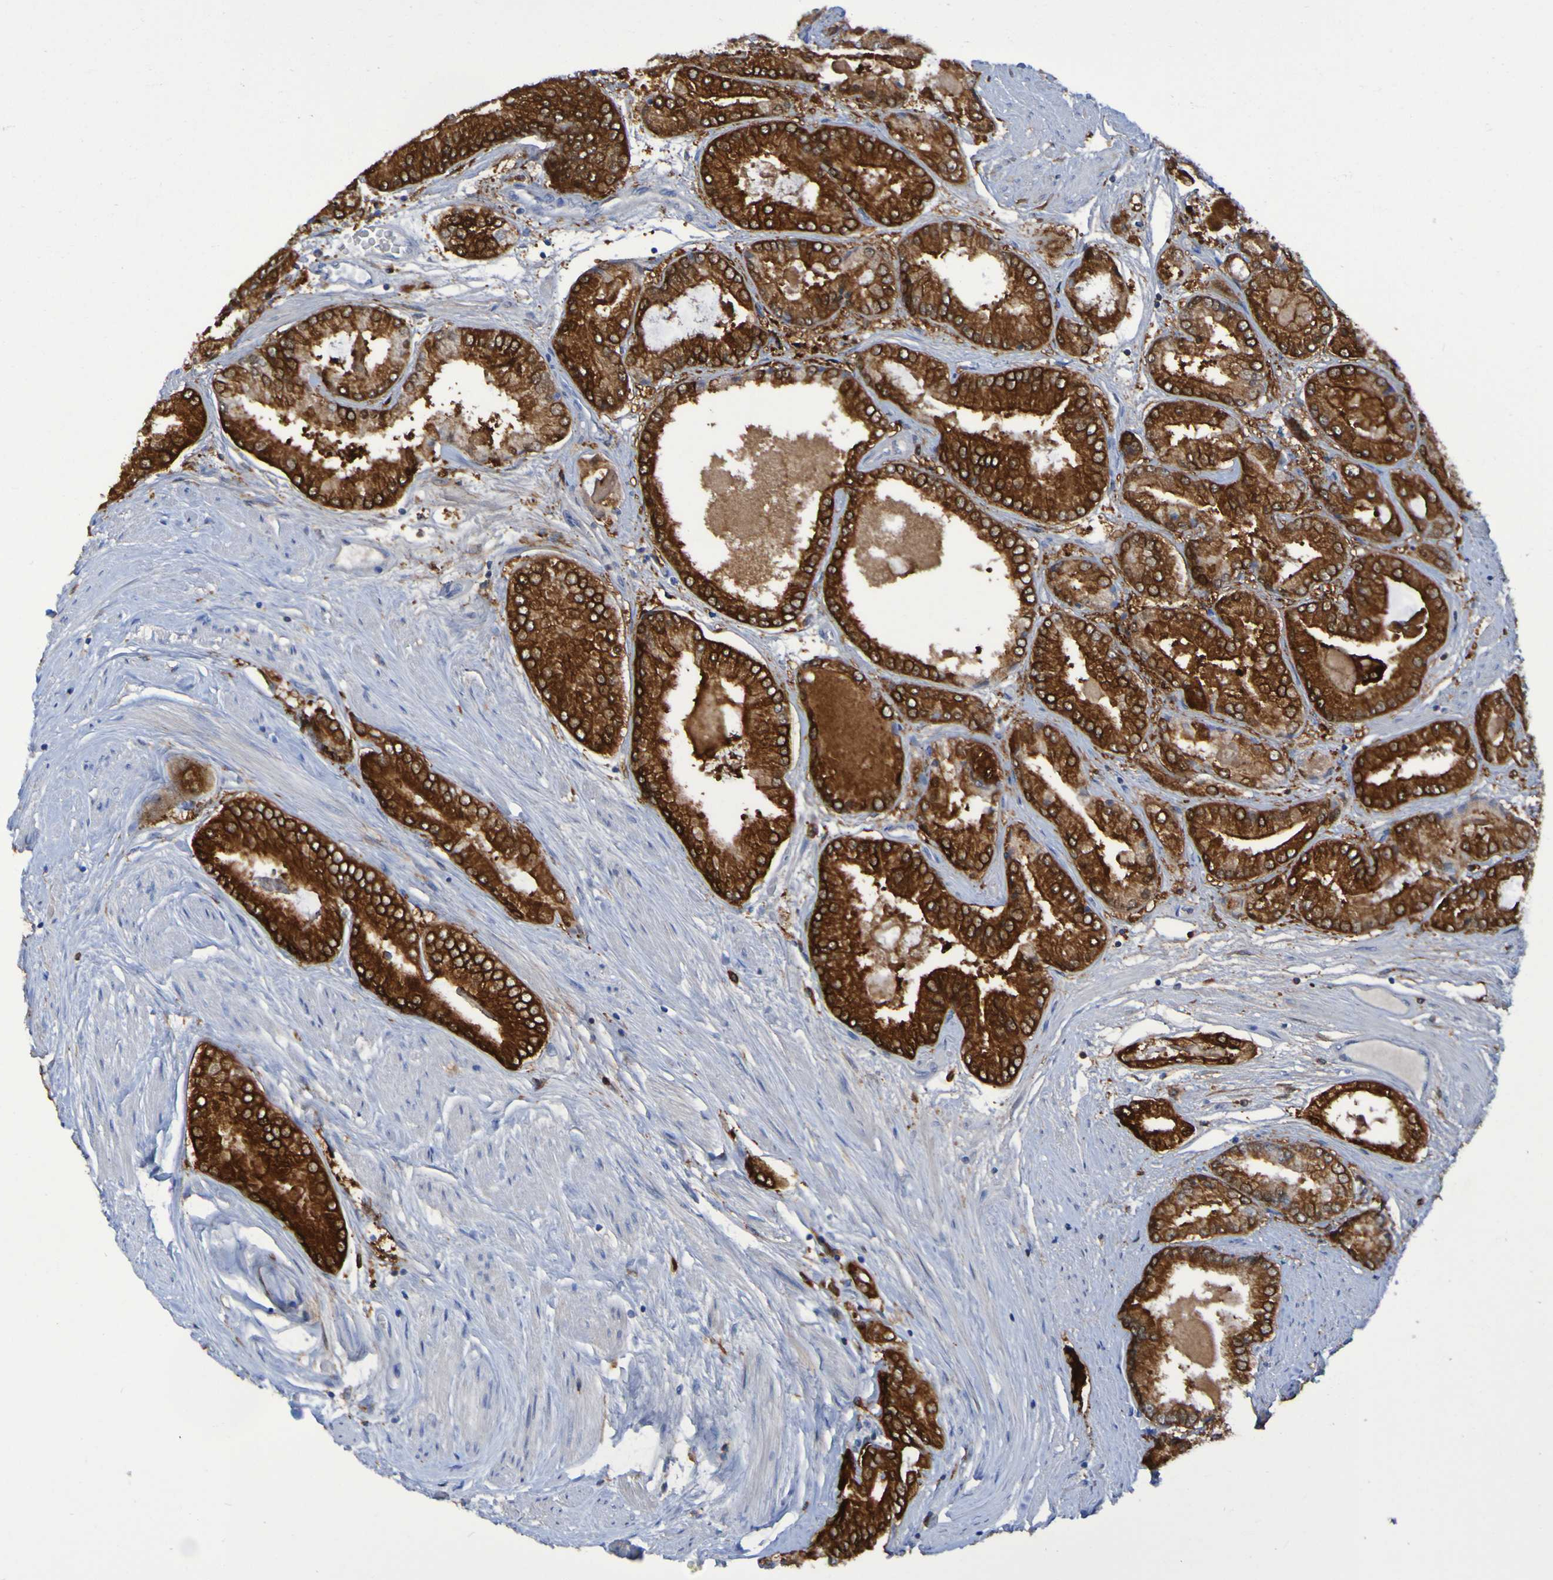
{"staining": {"intensity": "strong", "quantity": ">75%", "location": "cytoplasmic/membranous"}, "tissue": "prostate cancer", "cell_type": "Tumor cells", "image_type": "cancer", "snomed": [{"axis": "morphology", "description": "Adenocarcinoma, High grade"}, {"axis": "topography", "description": "Prostate"}], "caption": "About >75% of tumor cells in human prostate cancer (adenocarcinoma (high-grade)) display strong cytoplasmic/membranous protein expression as visualized by brown immunohistochemical staining.", "gene": "MPPE1", "patient": {"sex": "male", "age": 59}}